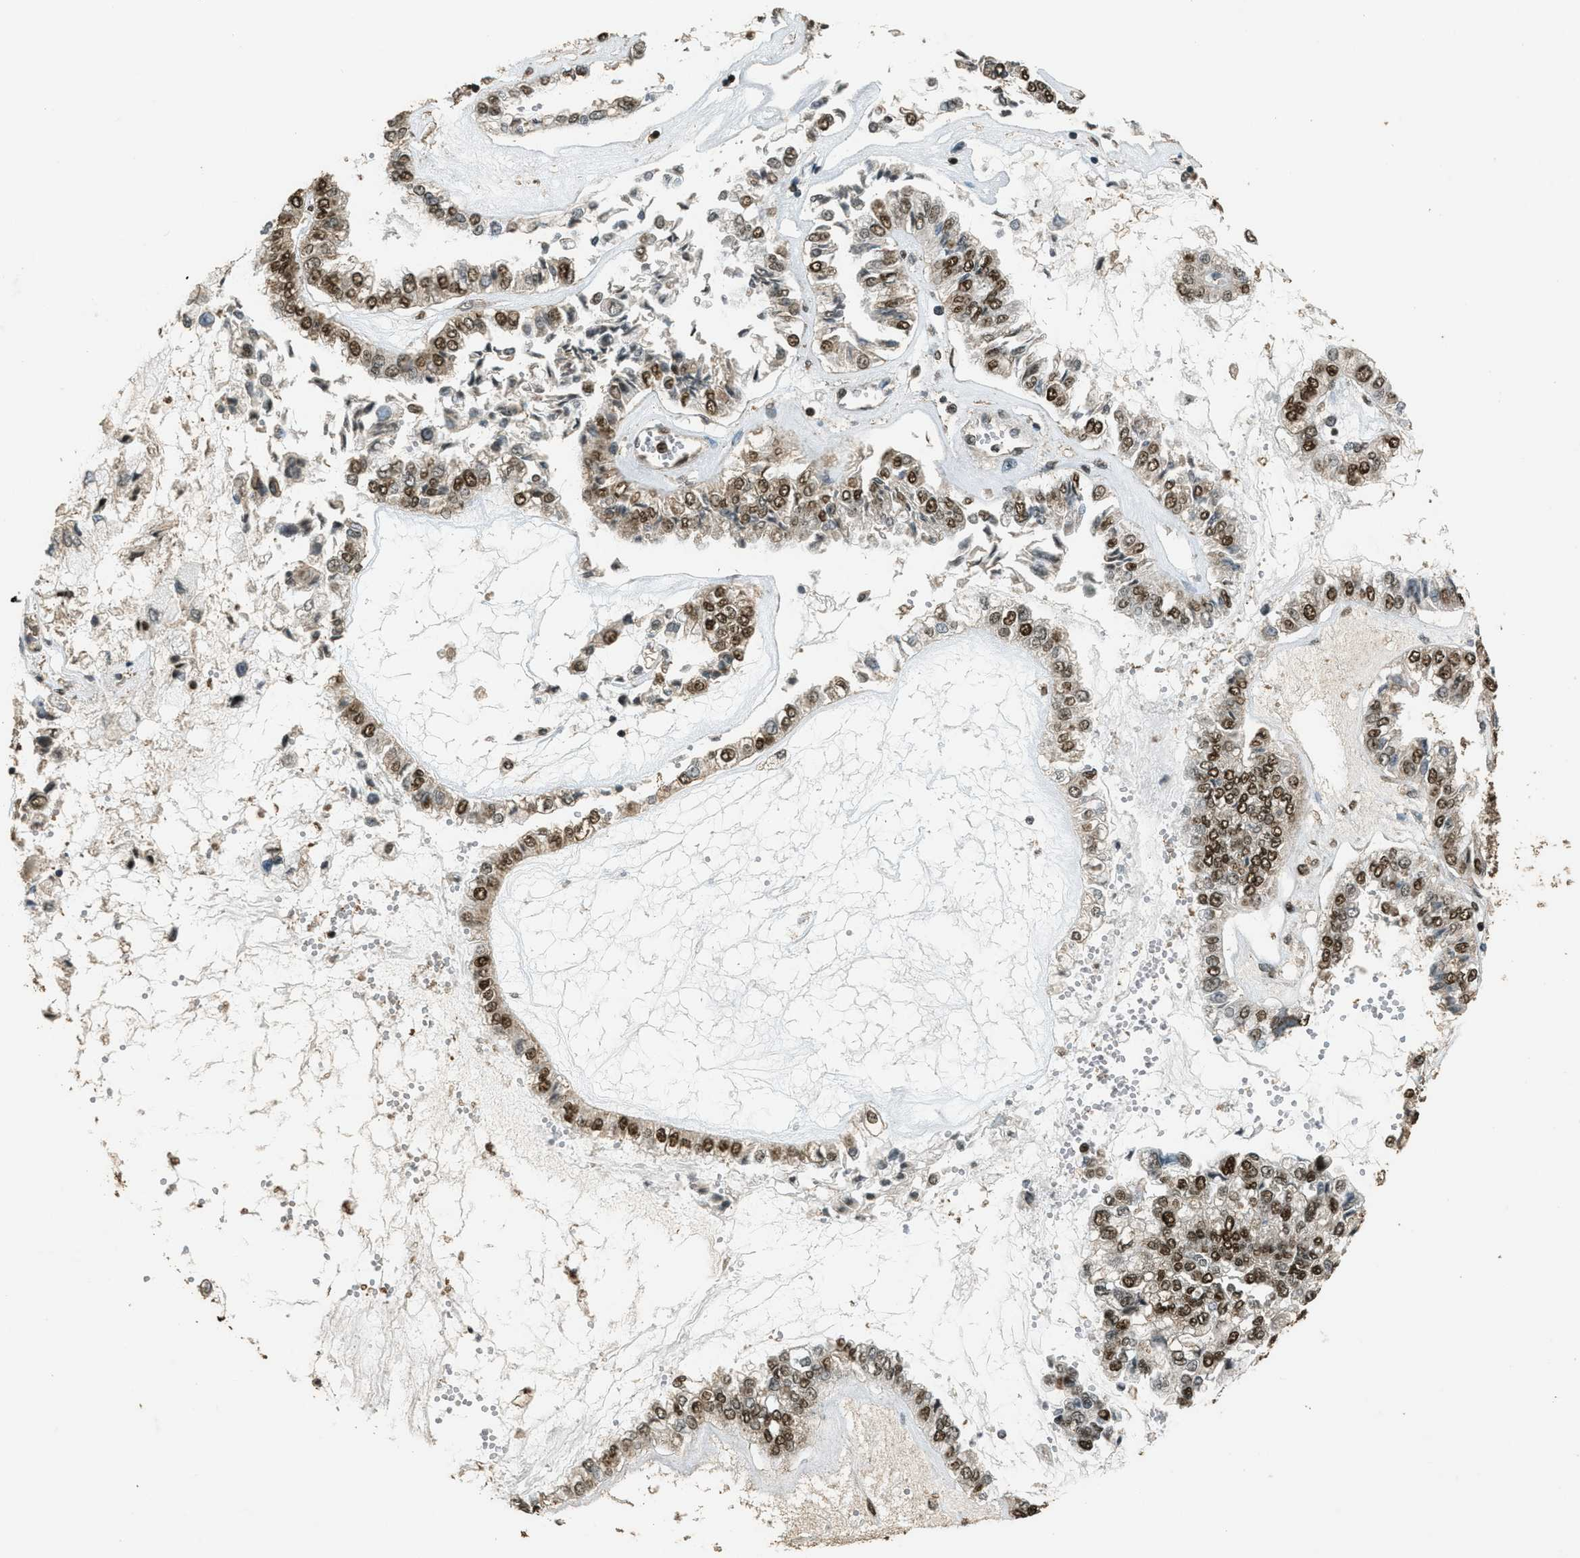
{"staining": {"intensity": "strong", "quantity": "25%-75%", "location": "nuclear"}, "tissue": "liver cancer", "cell_type": "Tumor cells", "image_type": "cancer", "snomed": [{"axis": "morphology", "description": "Cholangiocarcinoma"}, {"axis": "topography", "description": "Liver"}], "caption": "The image demonstrates staining of liver cancer (cholangiocarcinoma), revealing strong nuclear protein positivity (brown color) within tumor cells.", "gene": "MYB", "patient": {"sex": "female", "age": 79}}